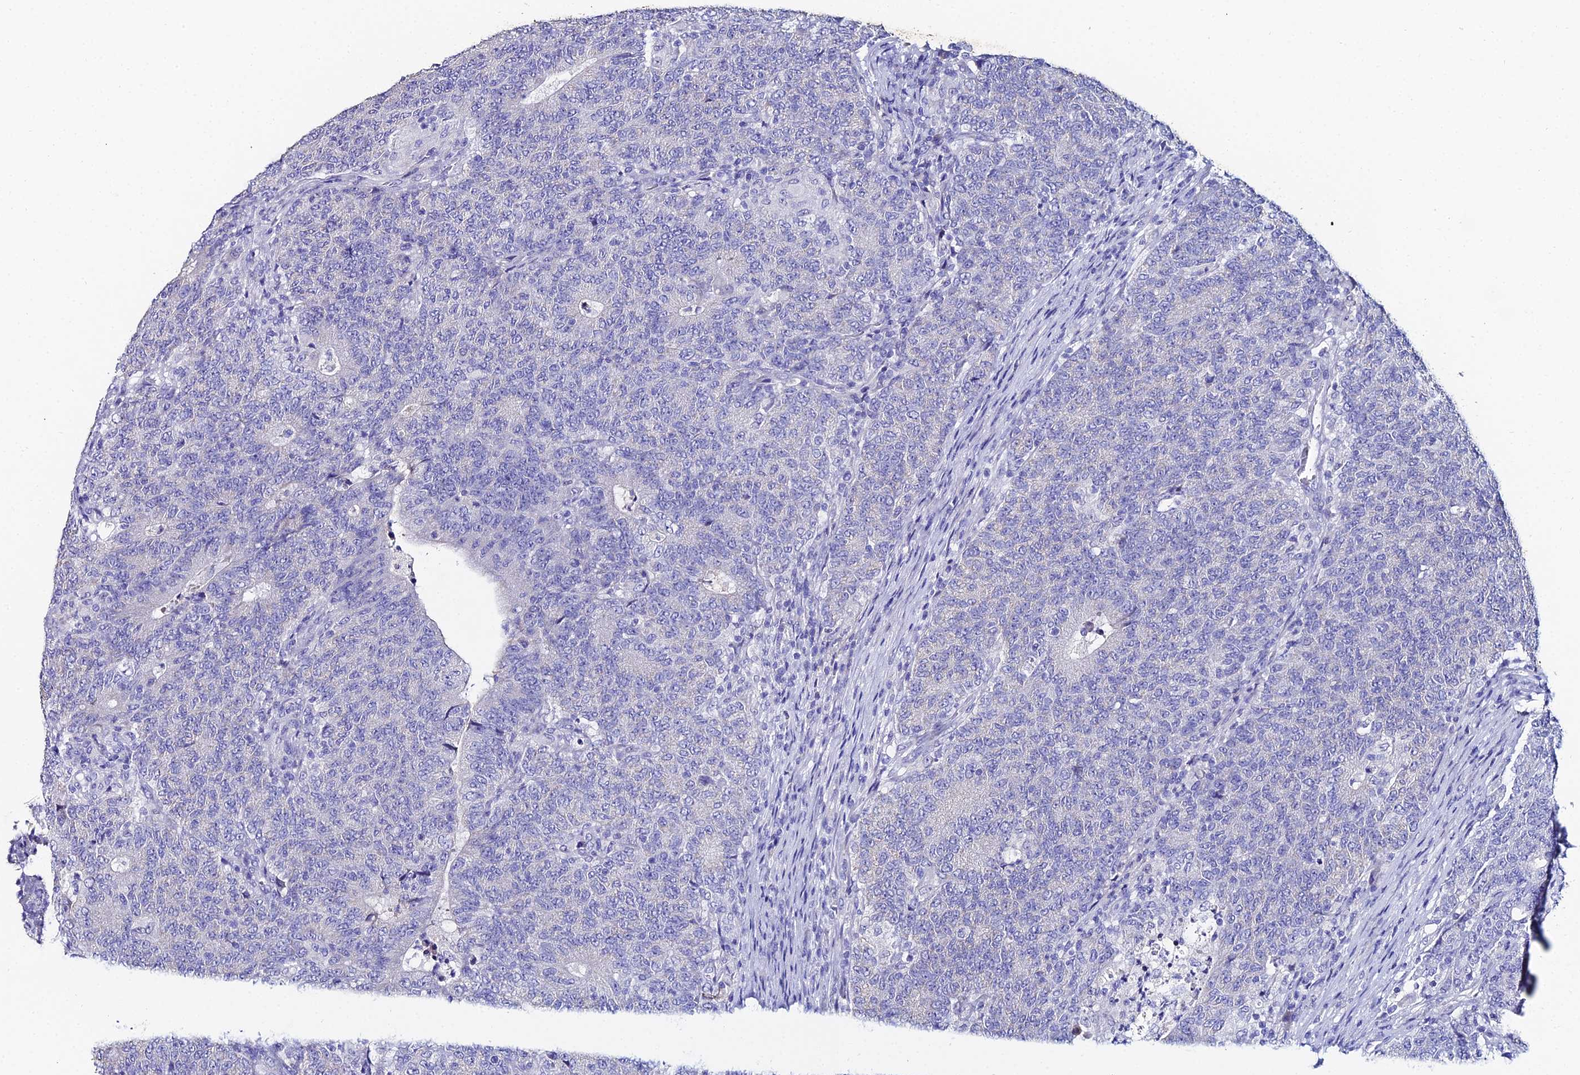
{"staining": {"intensity": "negative", "quantity": "none", "location": "none"}, "tissue": "colorectal cancer", "cell_type": "Tumor cells", "image_type": "cancer", "snomed": [{"axis": "morphology", "description": "Adenocarcinoma, NOS"}, {"axis": "topography", "description": "Colon"}], "caption": "There is no significant expression in tumor cells of adenocarcinoma (colorectal). The staining was performed using DAB to visualize the protein expression in brown, while the nuclei were stained in blue with hematoxylin (Magnification: 20x).", "gene": "ESRRG", "patient": {"sex": "female", "age": 75}}